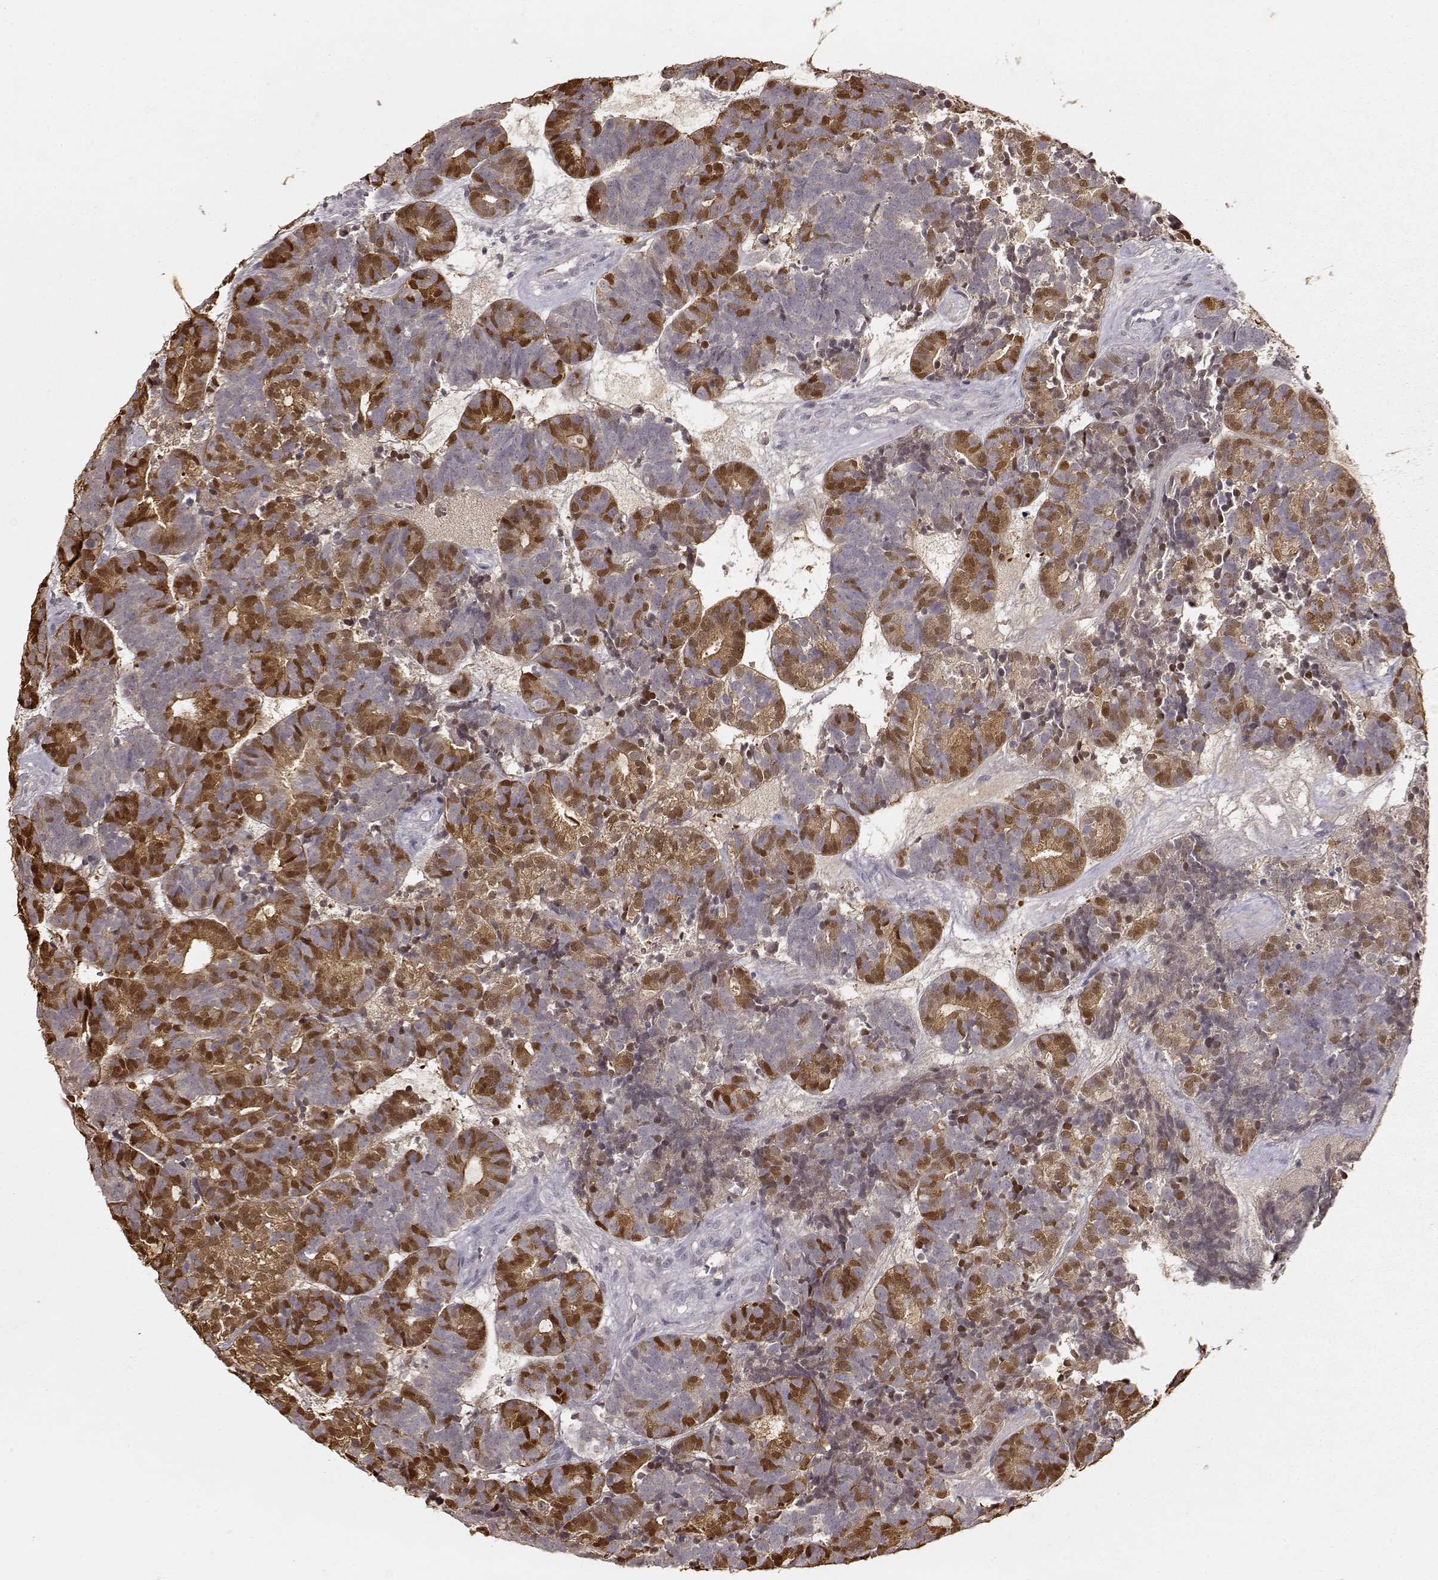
{"staining": {"intensity": "strong", "quantity": "25%-75%", "location": "cytoplasmic/membranous"}, "tissue": "head and neck cancer", "cell_type": "Tumor cells", "image_type": "cancer", "snomed": [{"axis": "morphology", "description": "Adenocarcinoma, NOS"}, {"axis": "topography", "description": "Head-Neck"}], "caption": "Adenocarcinoma (head and neck) stained with IHC demonstrates strong cytoplasmic/membranous positivity in approximately 25%-75% of tumor cells.", "gene": "S100B", "patient": {"sex": "female", "age": 81}}